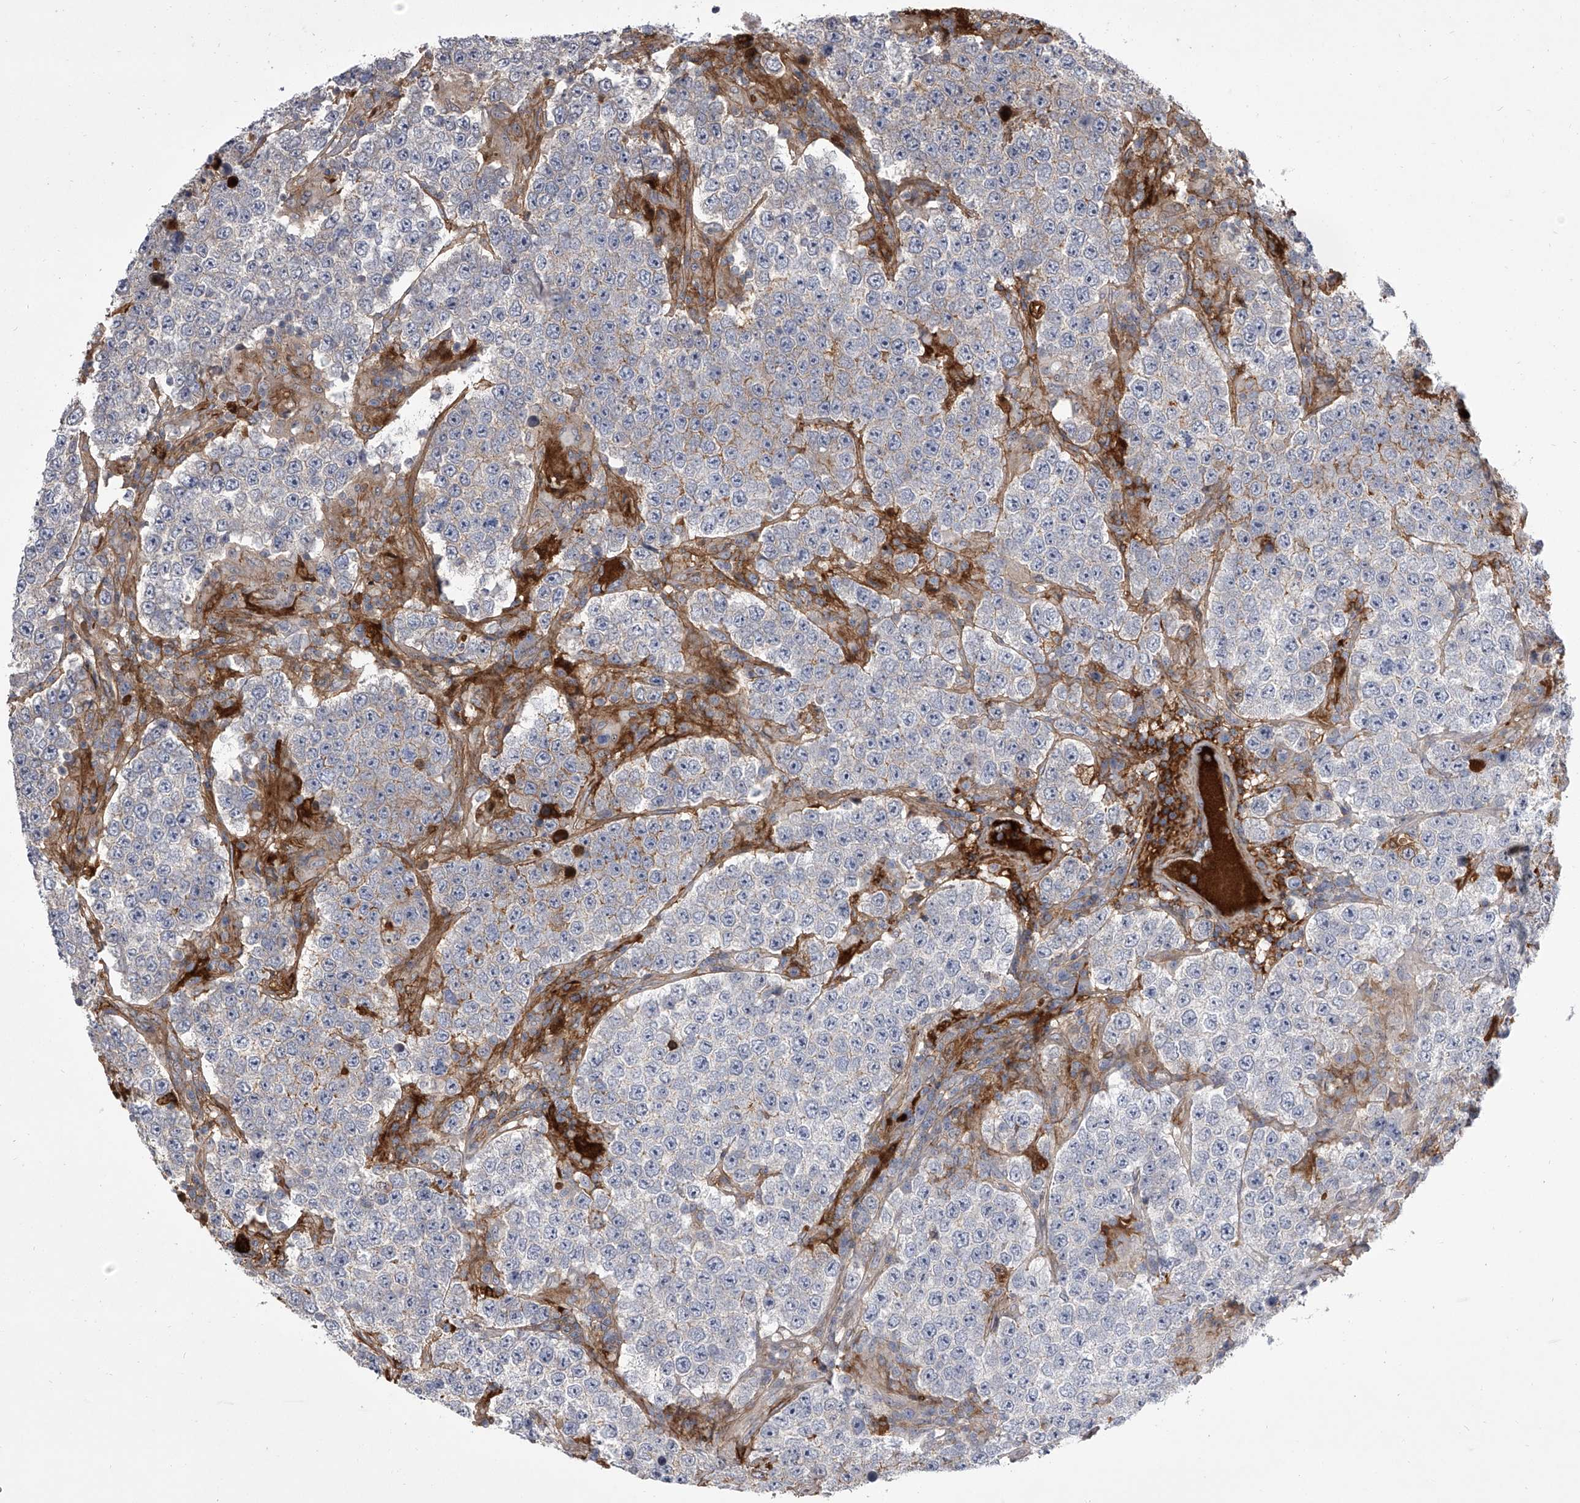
{"staining": {"intensity": "negative", "quantity": "none", "location": "none"}, "tissue": "testis cancer", "cell_type": "Tumor cells", "image_type": "cancer", "snomed": [{"axis": "morphology", "description": "Normal tissue, NOS"}, {"axis": "morphology", "description": "Urothelial carcinoma, High grade"}, {"axis": "morphology", "description": "Seminoma, NOS"}, {"axis": "morphology", "description": "Carcinoma, Embryonal, NOS"}, {"axis": "topography", "description": "Urinary bladder"}, {"axis": "topography", "description": "Testis"}], "caption": "High power microscopy photomicrograph of an immunohistochemistry (IHC) image of testis cancer, revealing no significant expression in tumor cells.", "gene": "HEATR6", "patient": {"sex": "male", "age": 41}}